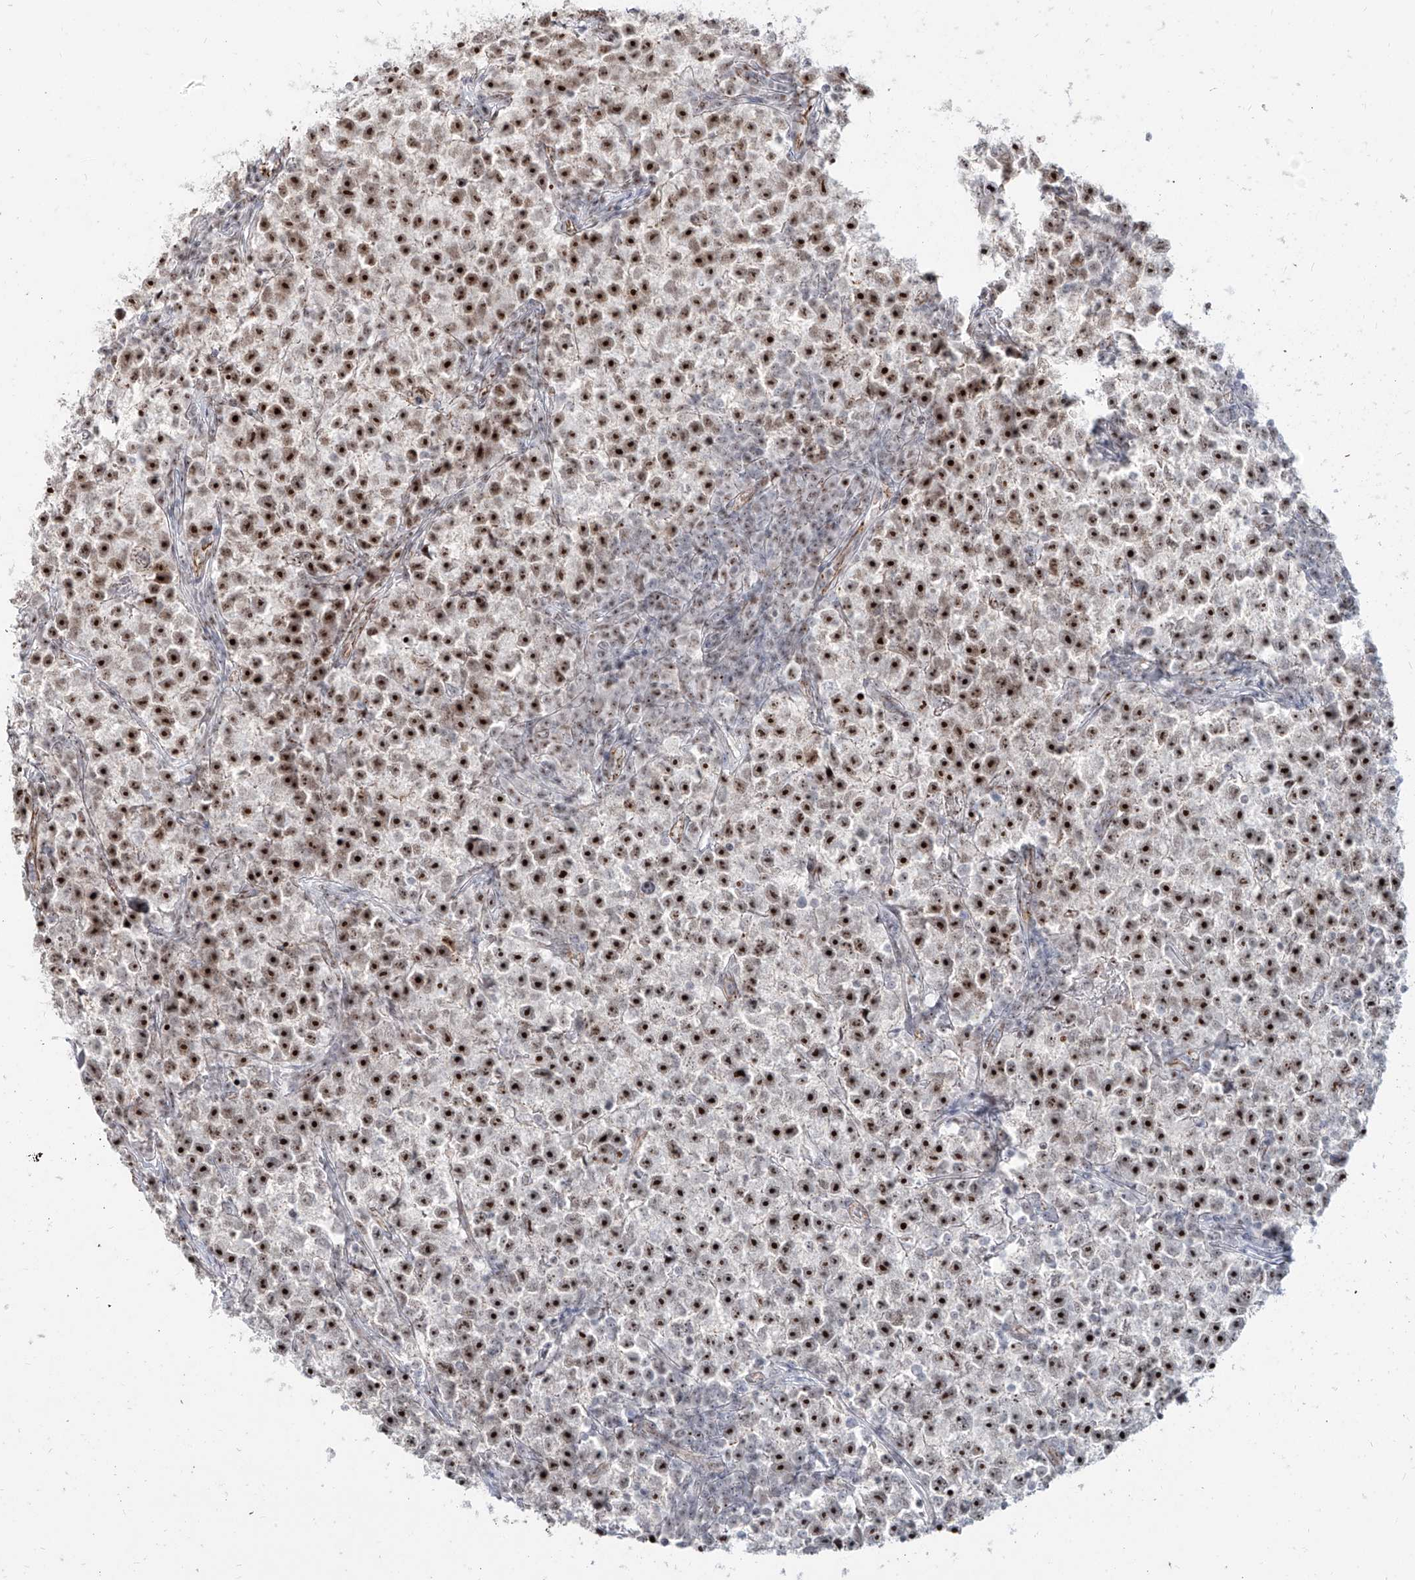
{"staining": {"intensity": "strong", "quantity": ">75%", "location": "nuclear"}, "tissue": "testis cancer", "cell_type": "Tumor cells", "image_type": "cancer", "snomed": [{"axis": "morphology", "description": "Seminoma, NOS"}, {"axis": "topography", "description": "Testis"}], "caption": "The histopathology image exhibits a brown stain indicating the presence of a protein in the nuclear of tumor cells in testis cancer.", "gene": "ZNF710", "patient": {"sex": "male", "age": 22}}